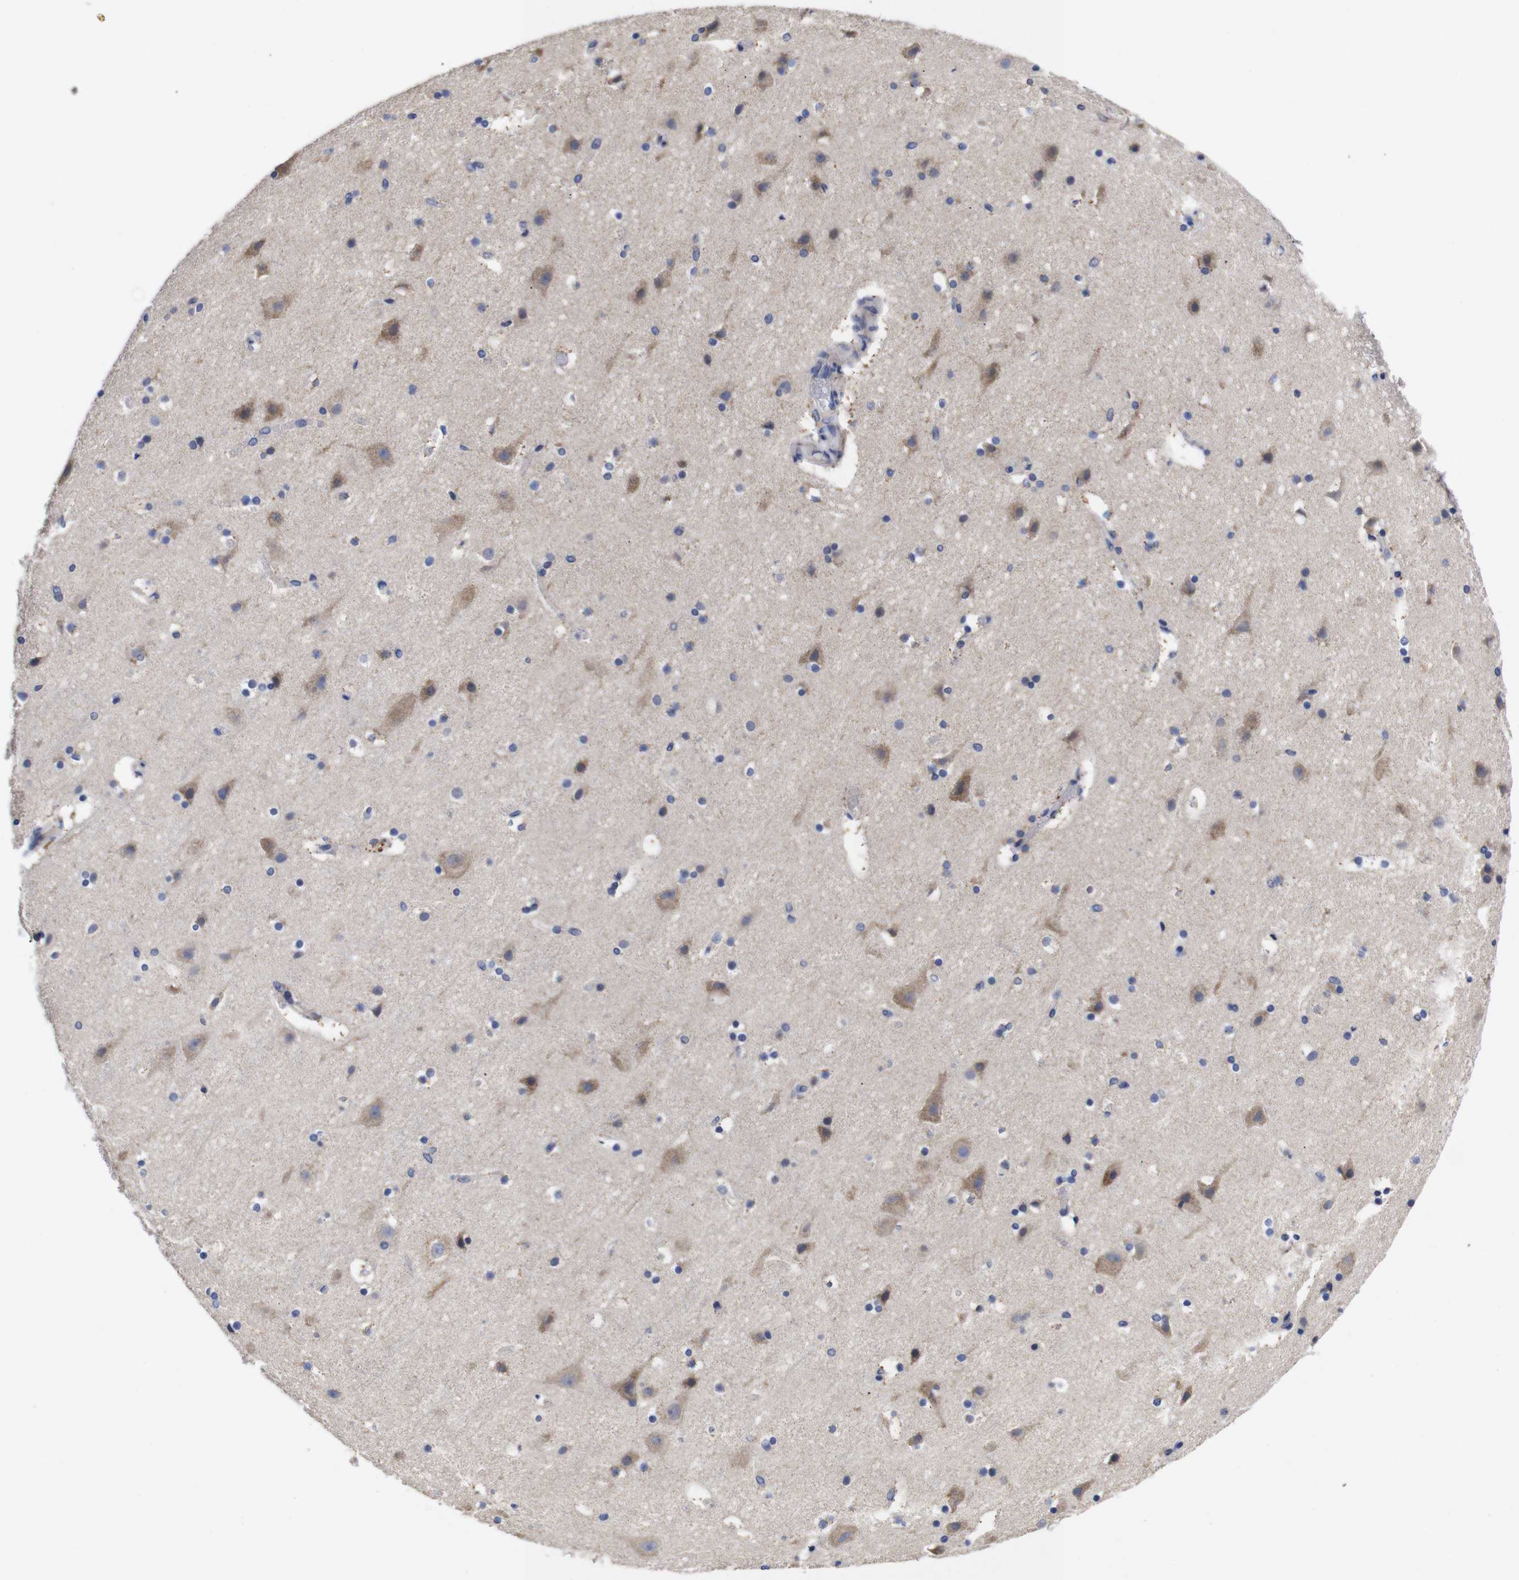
{"staining": {"intensity": "weak", "quantity": "25%-75%", "location": "cytoplasmic/membranous"}, "tissue": "cerebral cortex", "cell_type": "Endothelial cells", "image_type": "normal", "snomed": [{"axis": "morphology", "description": "Normal tissue, NOS"}, {"axis": "topography", "description": "Cerebral cortex"}], "caption": "Protein positivity by immunohistochemistry (IHC) exhibits weak cytoplasmic/membranous expression in approximately 25%-75% of endothelial cells in normal cerebral cortex.", "gene": "OPN3", "patient": {"sex": "male", "age": 45}}